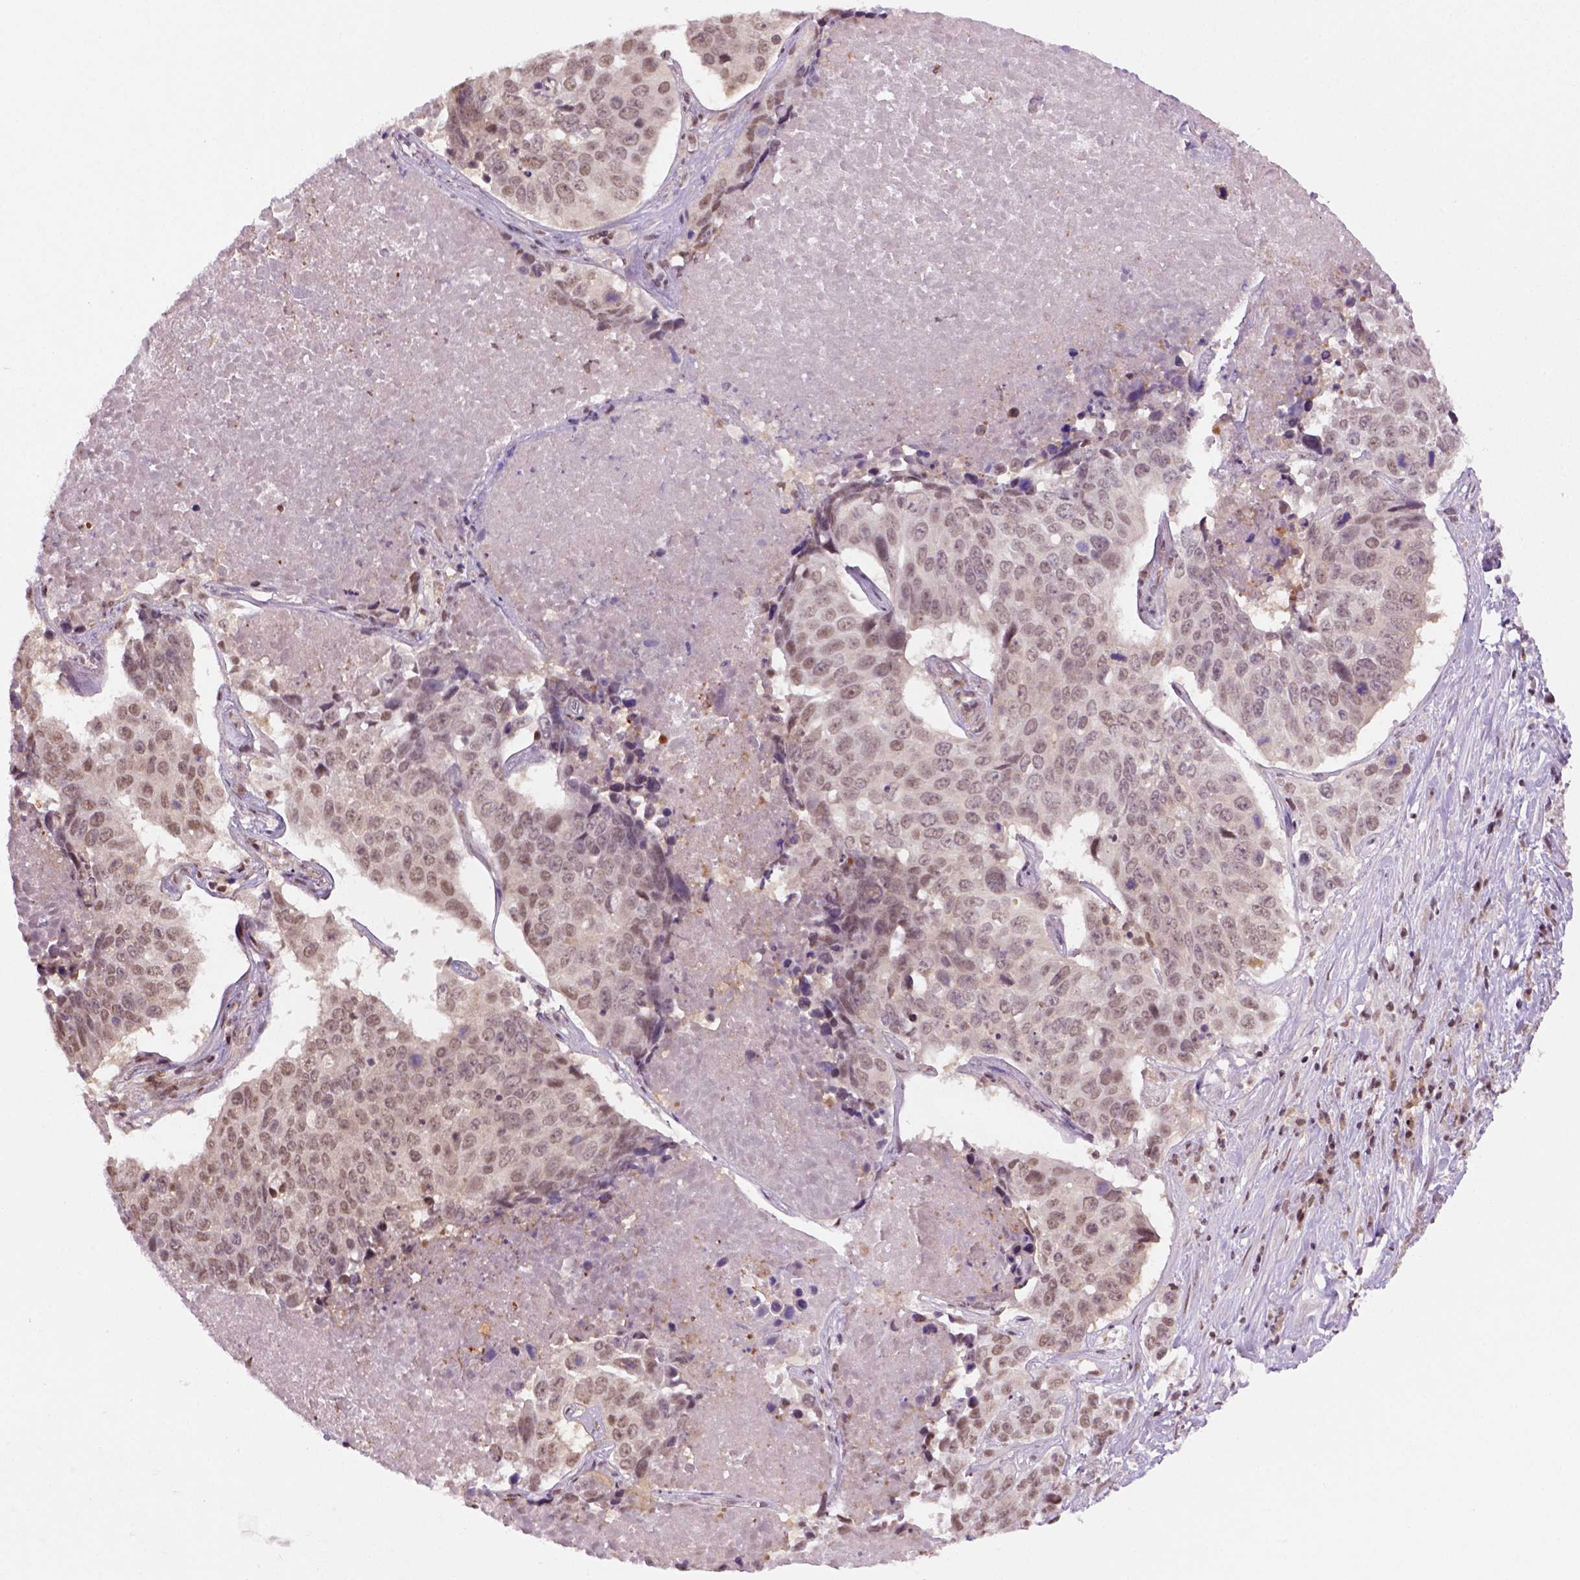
{"staining": {"intensity": "weak", "quantity": ">75%", "location": "nuclear"}, "tissue": "lung cancer", "cell_type": "Tumor cells", "image_type": "cancer", "snomed": [{"axis": "morphology", "description": "Normal tissue, NOS"}, {"axis": "morphology", "description": "Squamous cell carcinoma, NOS"}, {"axis": "topography", "description": "Bronchus"}, {"axis": "topography", "description": "Lung"}], "caption": "IHC photomicrograph of neoplastic tissue: lung cancer stained using immunohistochemistry shows low levels of weak protein expression localized specifically in the nuclear of tumor cells, appearing as a nuclear brown color.", "gene": "GOT1", "patient": {"sex": "male", "age": 64}}